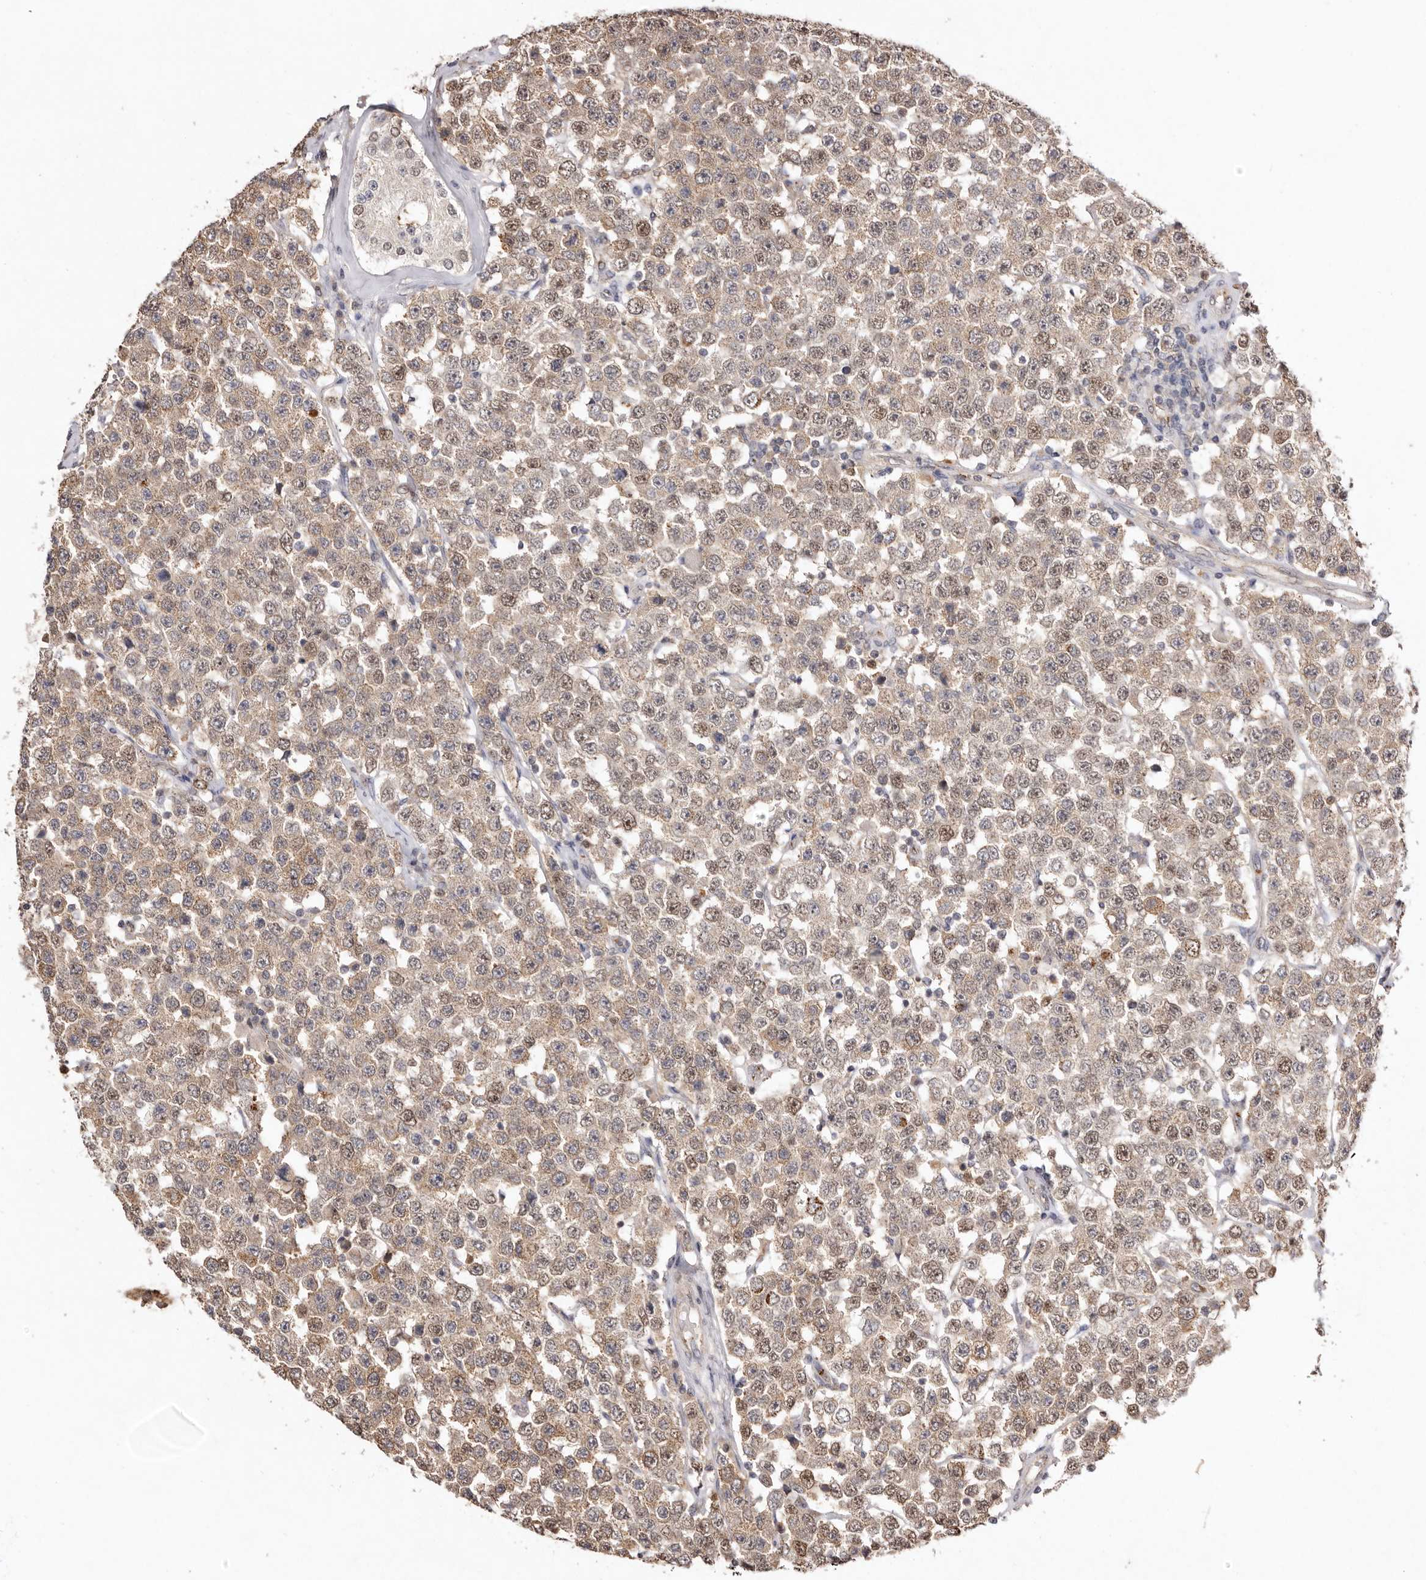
{"staining": {"intensity": "weak", "quantity": ">75%", "location": "cytoplasmic/membranous,nuclear"}, "tissue": "testis cancer", "cell_type": "Tumor cells", "image_type": "cancer", "snomed": [{"axis": "morphology", "description": "Seminoma, NOS"}, {"axis": "topography", "description": "Testis"}], "caption": "Testis seminoma tissue exhibits weak cytoplasmic/membranous and nuclear expression in about >75% of tumor cells, visualized by immunohistochemistry. The staining was performed using DAB to visualize the protein expression in brown, while the nuclei were stained in blue with hematoxylin (Magnification: 20x).", "gene": "NOTCH1", "patient": {"sex": "male", "age": 28}}